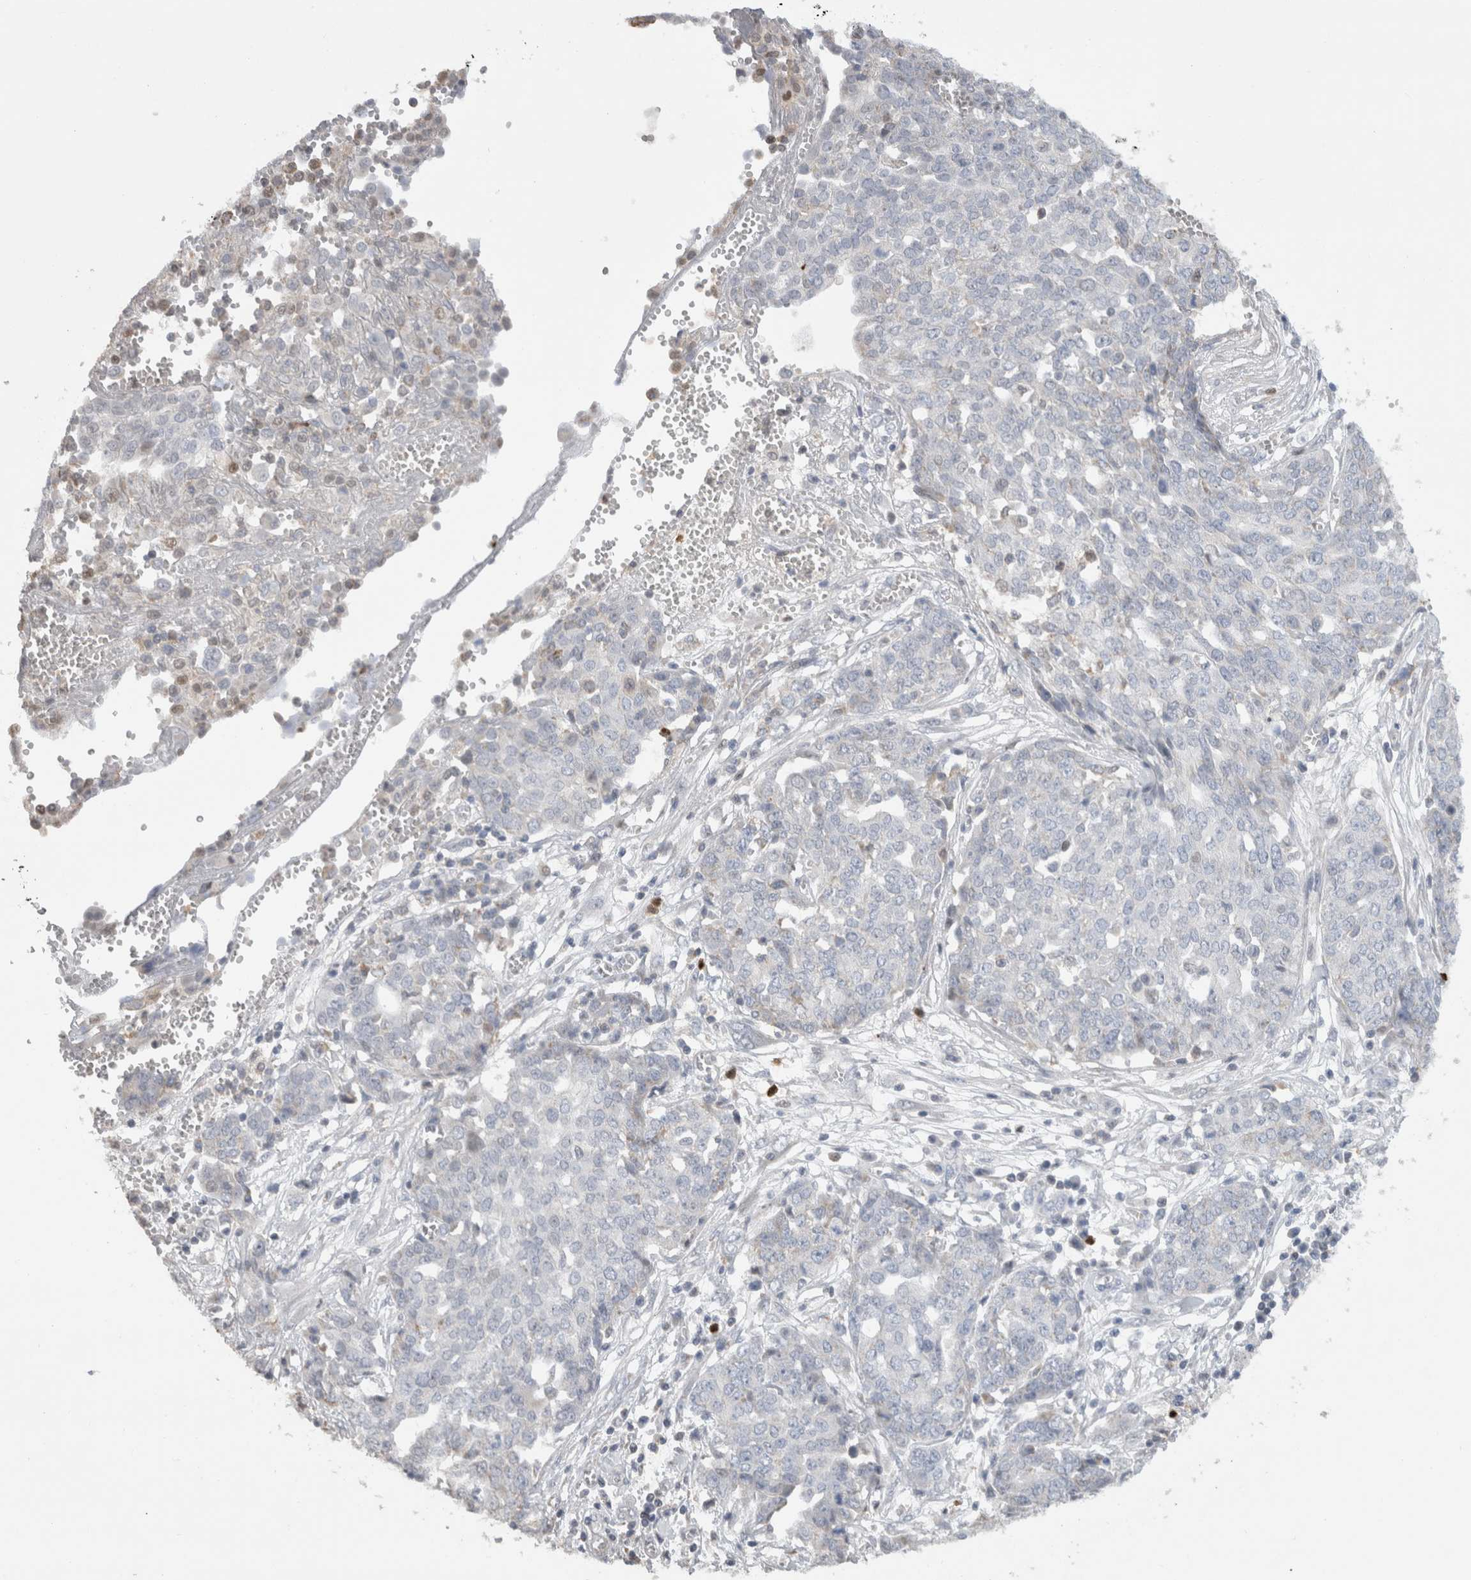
{"staining": {"intensity": "negative", "quantity": "none", "location": "none"}, "tissue": "ovarian cancer", "cell_type": "Tumor cells", "image_type": "cancer", "snomed": [{"axis": "morphology", "description": "Cystadenocarcinoma, serous, NOS"}, {"axis": "topography", "description": "Soft tissue"}, {"axis": "topography", "description": "Ovary"}], "caption": "This is a image of immunohistochemistry staining of ovarian cancer, which shows no staining in tumor cells.", "gene": "AGMAT", "patient": {"sex": "female", "age": 57}}